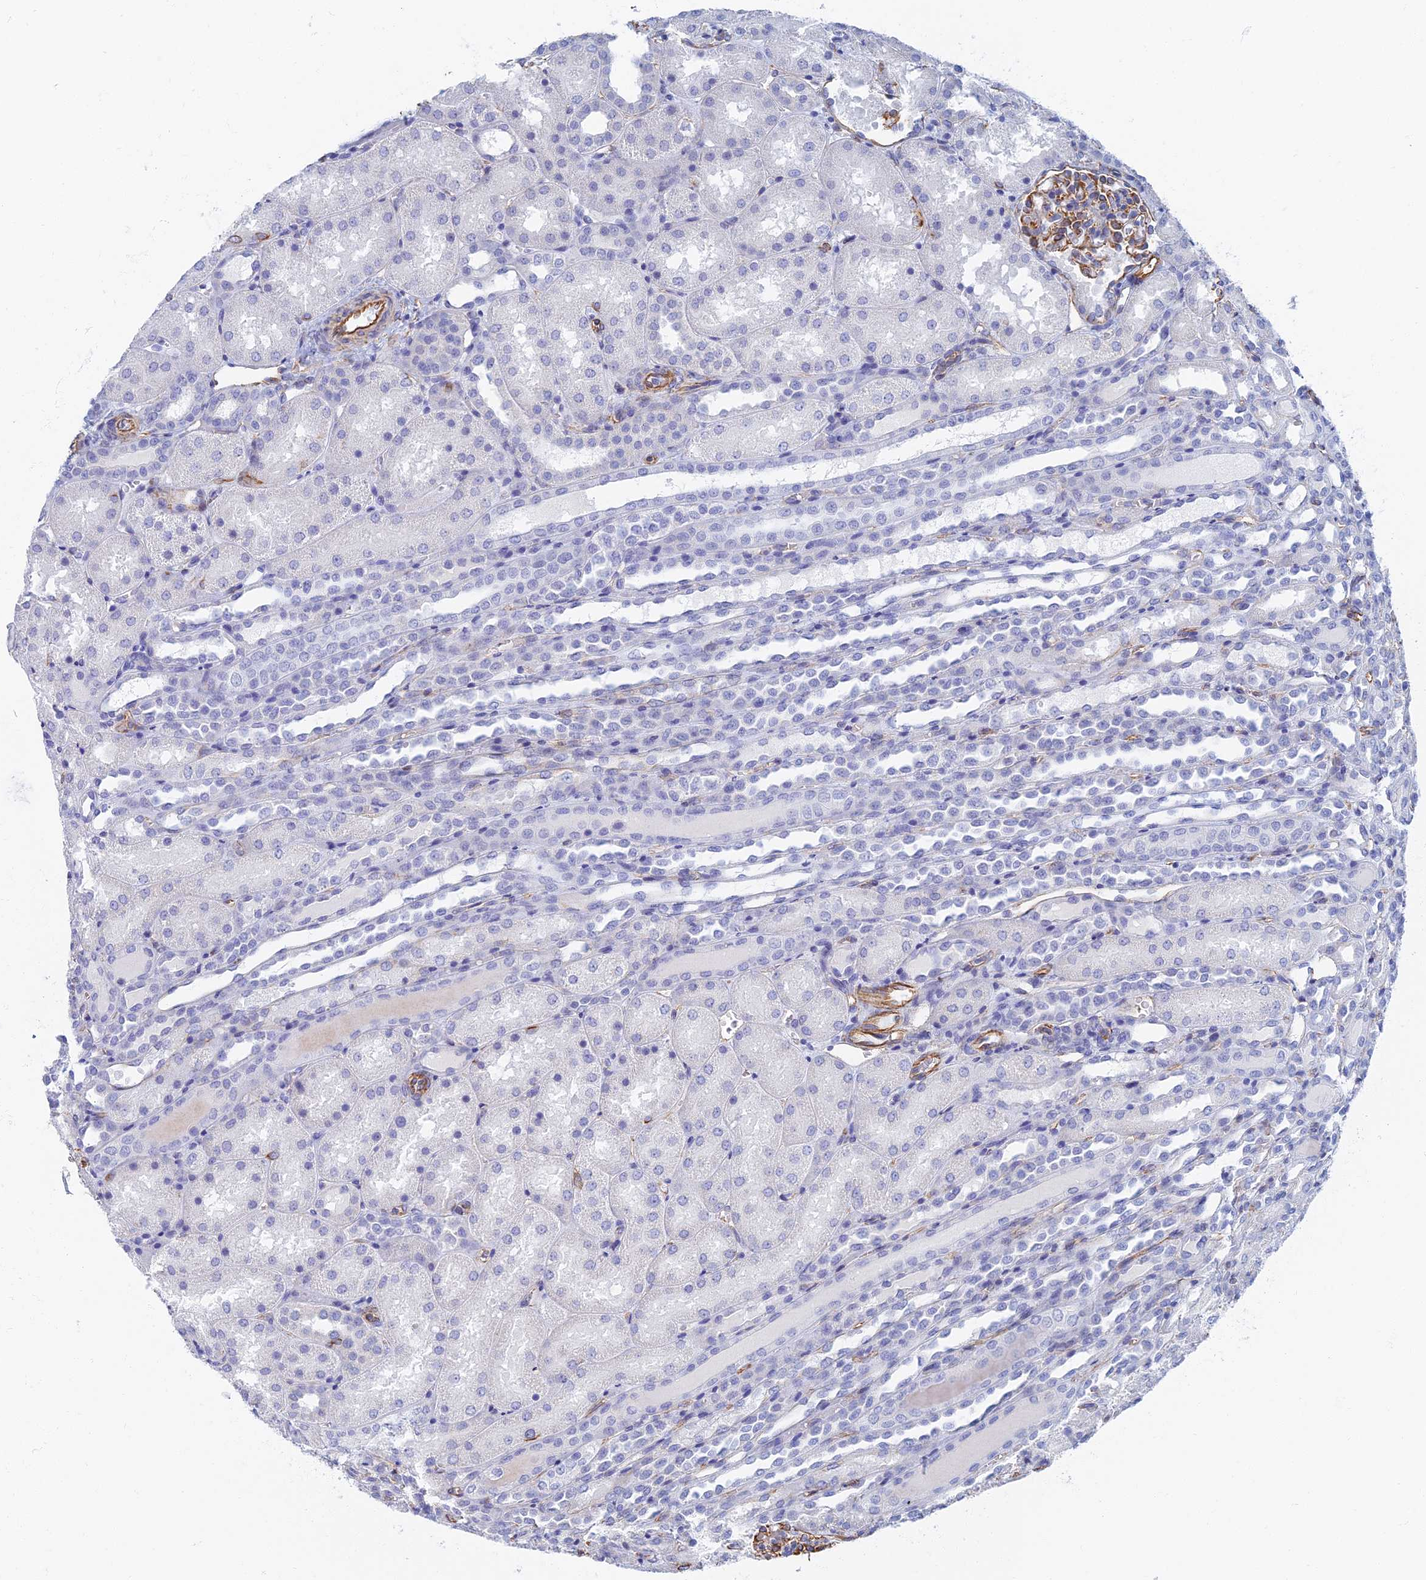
{"staining": {"intensity": "moderate", "quantity": "25%-75%", "location": "cytoplasmic/membranous"}, "tissue": "kidney", "cell_type": "Cells in glomeruli", "image_type": "normal", "snomed": [{"axis": "morphology", "description": "Normal tissue, NOS"}, {"axis": "topography", "description": "Kidney"}], "caption": "Kidney was stained to show a protein in brown. There is medium levels of moderate cytoplasmic/membranous staining in about 25%-75% of cells in glomeruli.", "gene": "RMC1", "patient": {"sex": "male", "age": 1}}